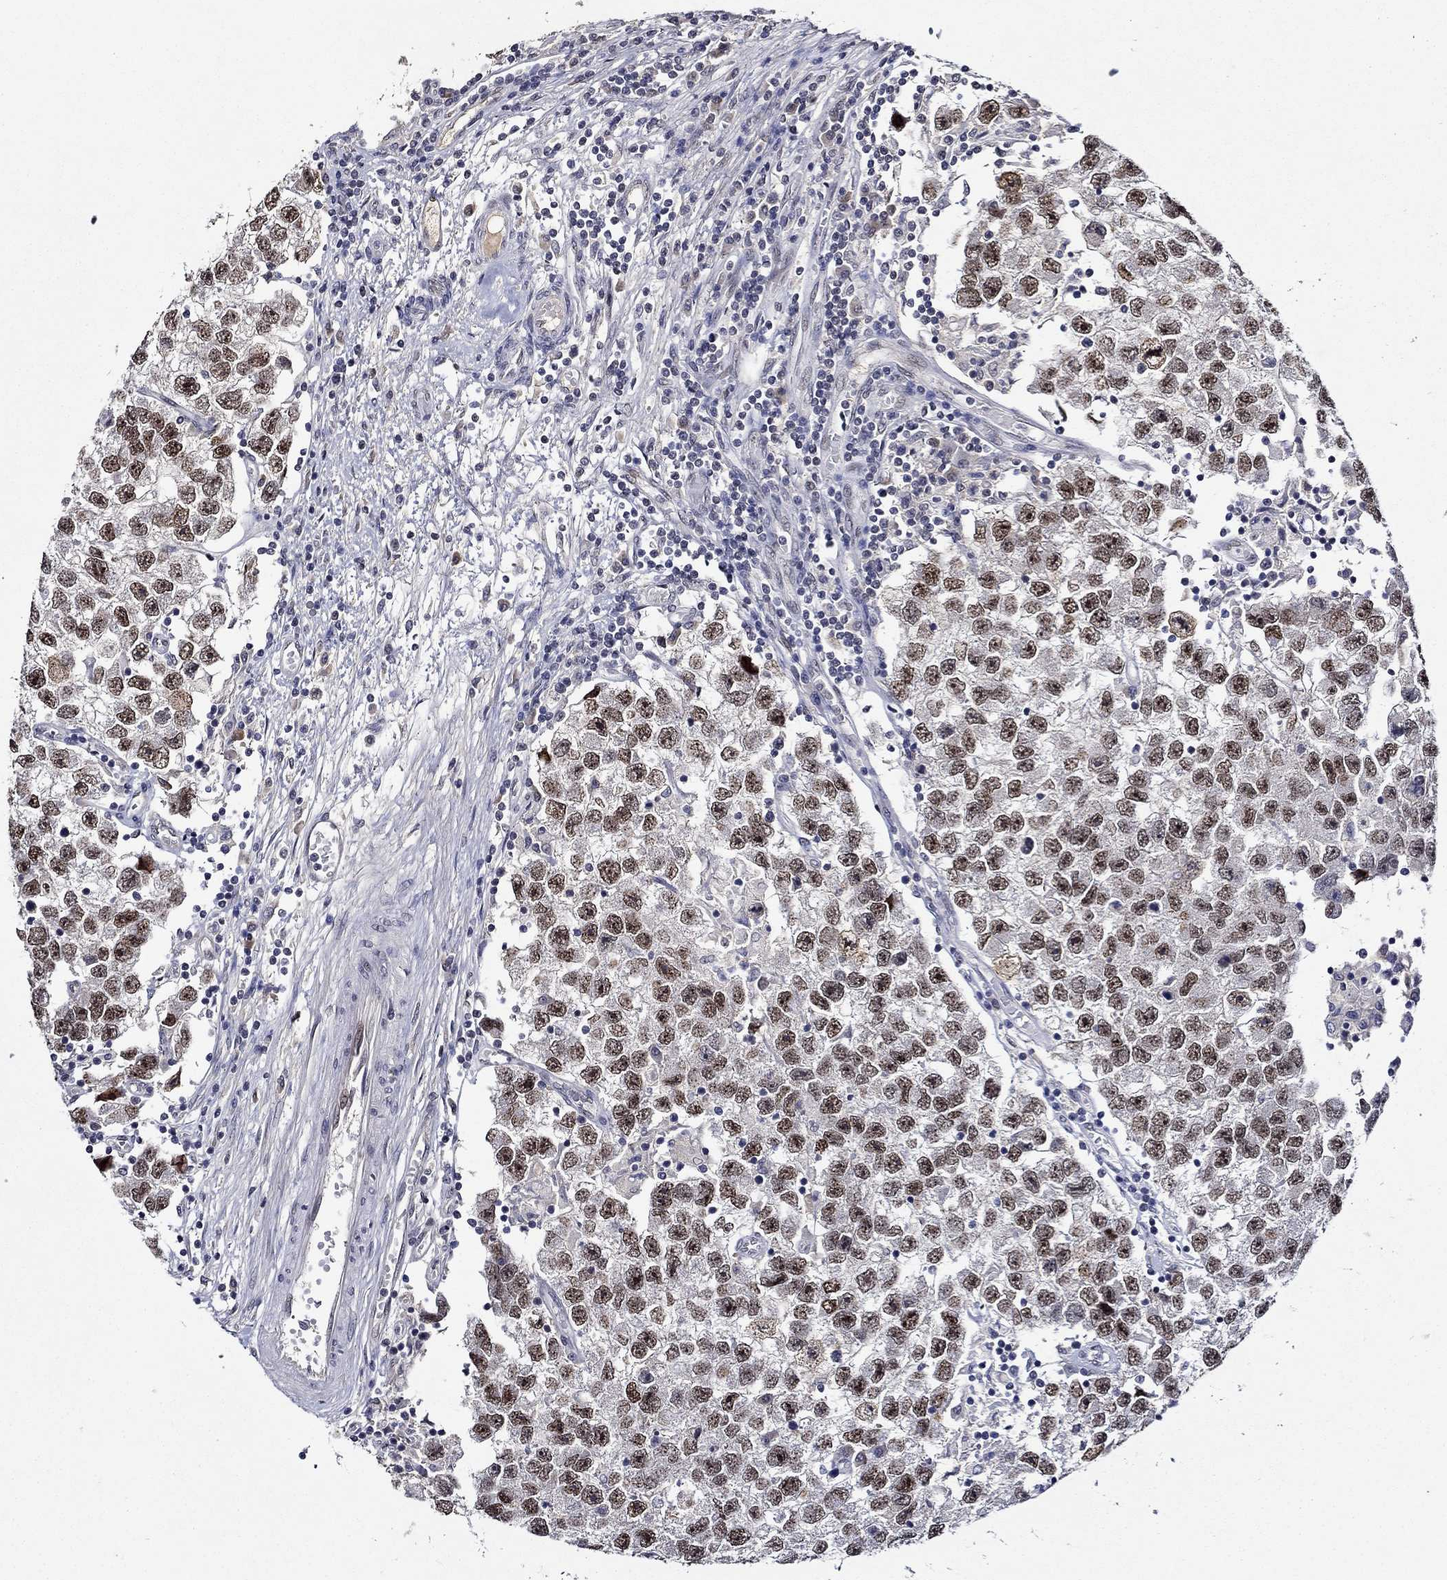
{"staining": {"intensity": "strong", "quantity": ">75%", "location": "nuclear"}, "tissue": "testis cancer", "cell_type": "Tumor cells", "image_type": "cancer", "snomed": [{"axis": "morphology", "description": "Seminoma, NOS"}, {"axis": "topography", "description": "Testis"}], "caption": "Approximately >75% of tumor cells in human testis cancer demonstrate strong nuclear protein positivity as visualized by brown immunohistochemical staining.", "gene": "GATA2", "patient": {"sex": "male", "age": 26}}